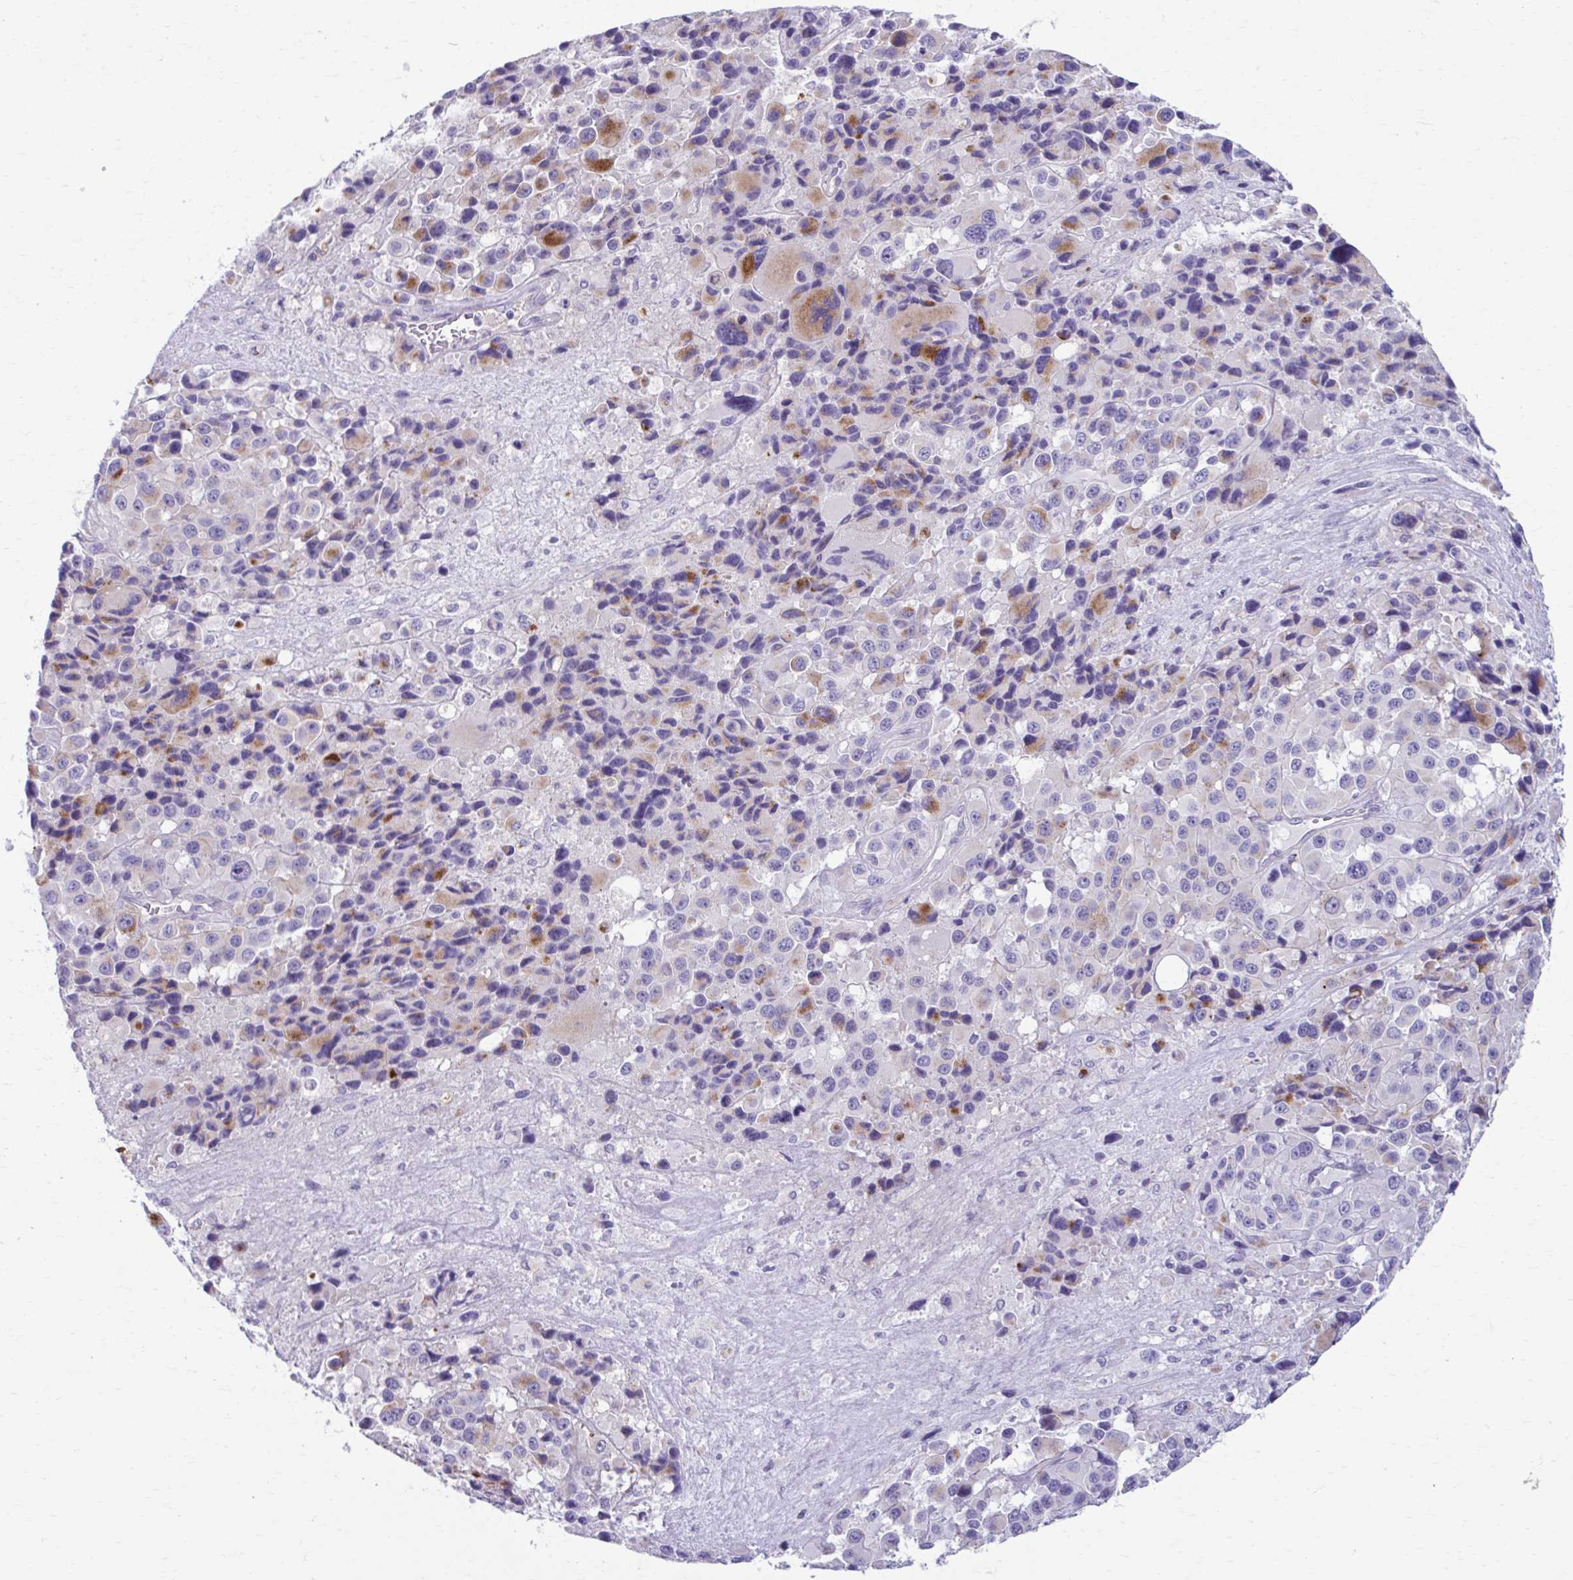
{"staining": {"intensity": "moderate", "quantity": "<25%", "location": "cytoplasmic/membranous"}, "tissue": "melanoma", "cell_type": "Tumor cells", "image_type": "cancer", "snomed": [{"axis": "morphology", "description": "Malignant melanoma, Metastatic site"}, {"axis": "topography", "description": "Lymph node"}], "caption": "This histopathology image shows melanoma stained with immunohistochemistry to label a protein in brown. The cytoplasmic/membranous of tumor cells show moderate positivity for the protein. Nuclei are counter-stained blue.", "gene": "C12orf71", "patient": {"sex": "female", "age": 65}}